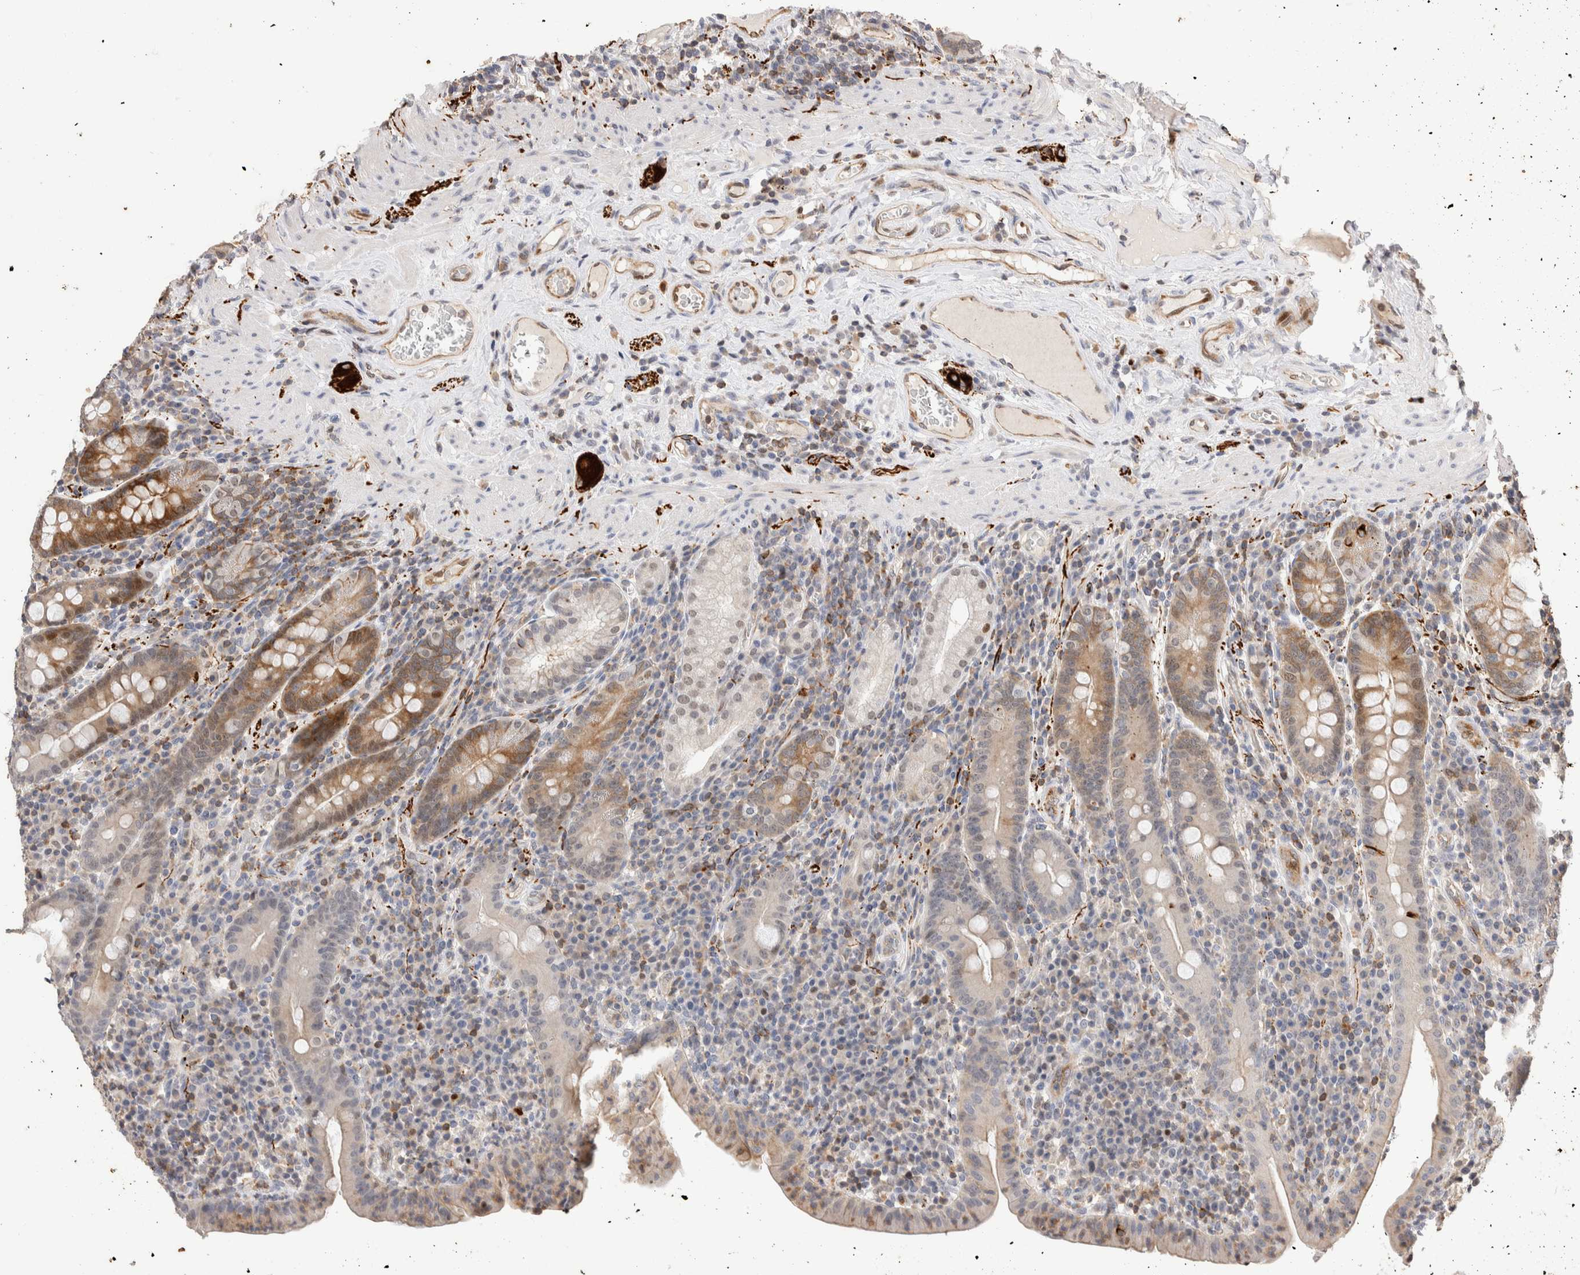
{"staining": {"intensity": "moderate", "quantity": "<25%", "location": "cytoplasmic/membranous"}, "tissue": "duodenum", "cell_type": "Glandular cells", "image_type": "normal", "snomed": [{"axis": "morphology", "description": "Normal tissue, NOS"}, {"axis": "morphology", "description": "Adenocarcinoma, NOS"}, {"axis": "topography", "description": "Pancreas"}, {"axis": "topography", "description": "Duodenum"}], "caption": "Immunohistochemical staining of unremarkable duodenum displays <25% levels of moderate cytoplasmic/membranous protein positivity in about <25% of glandular cells.", "gene": "NSMAF", "patient": {"sex": "male", "age": 50}}